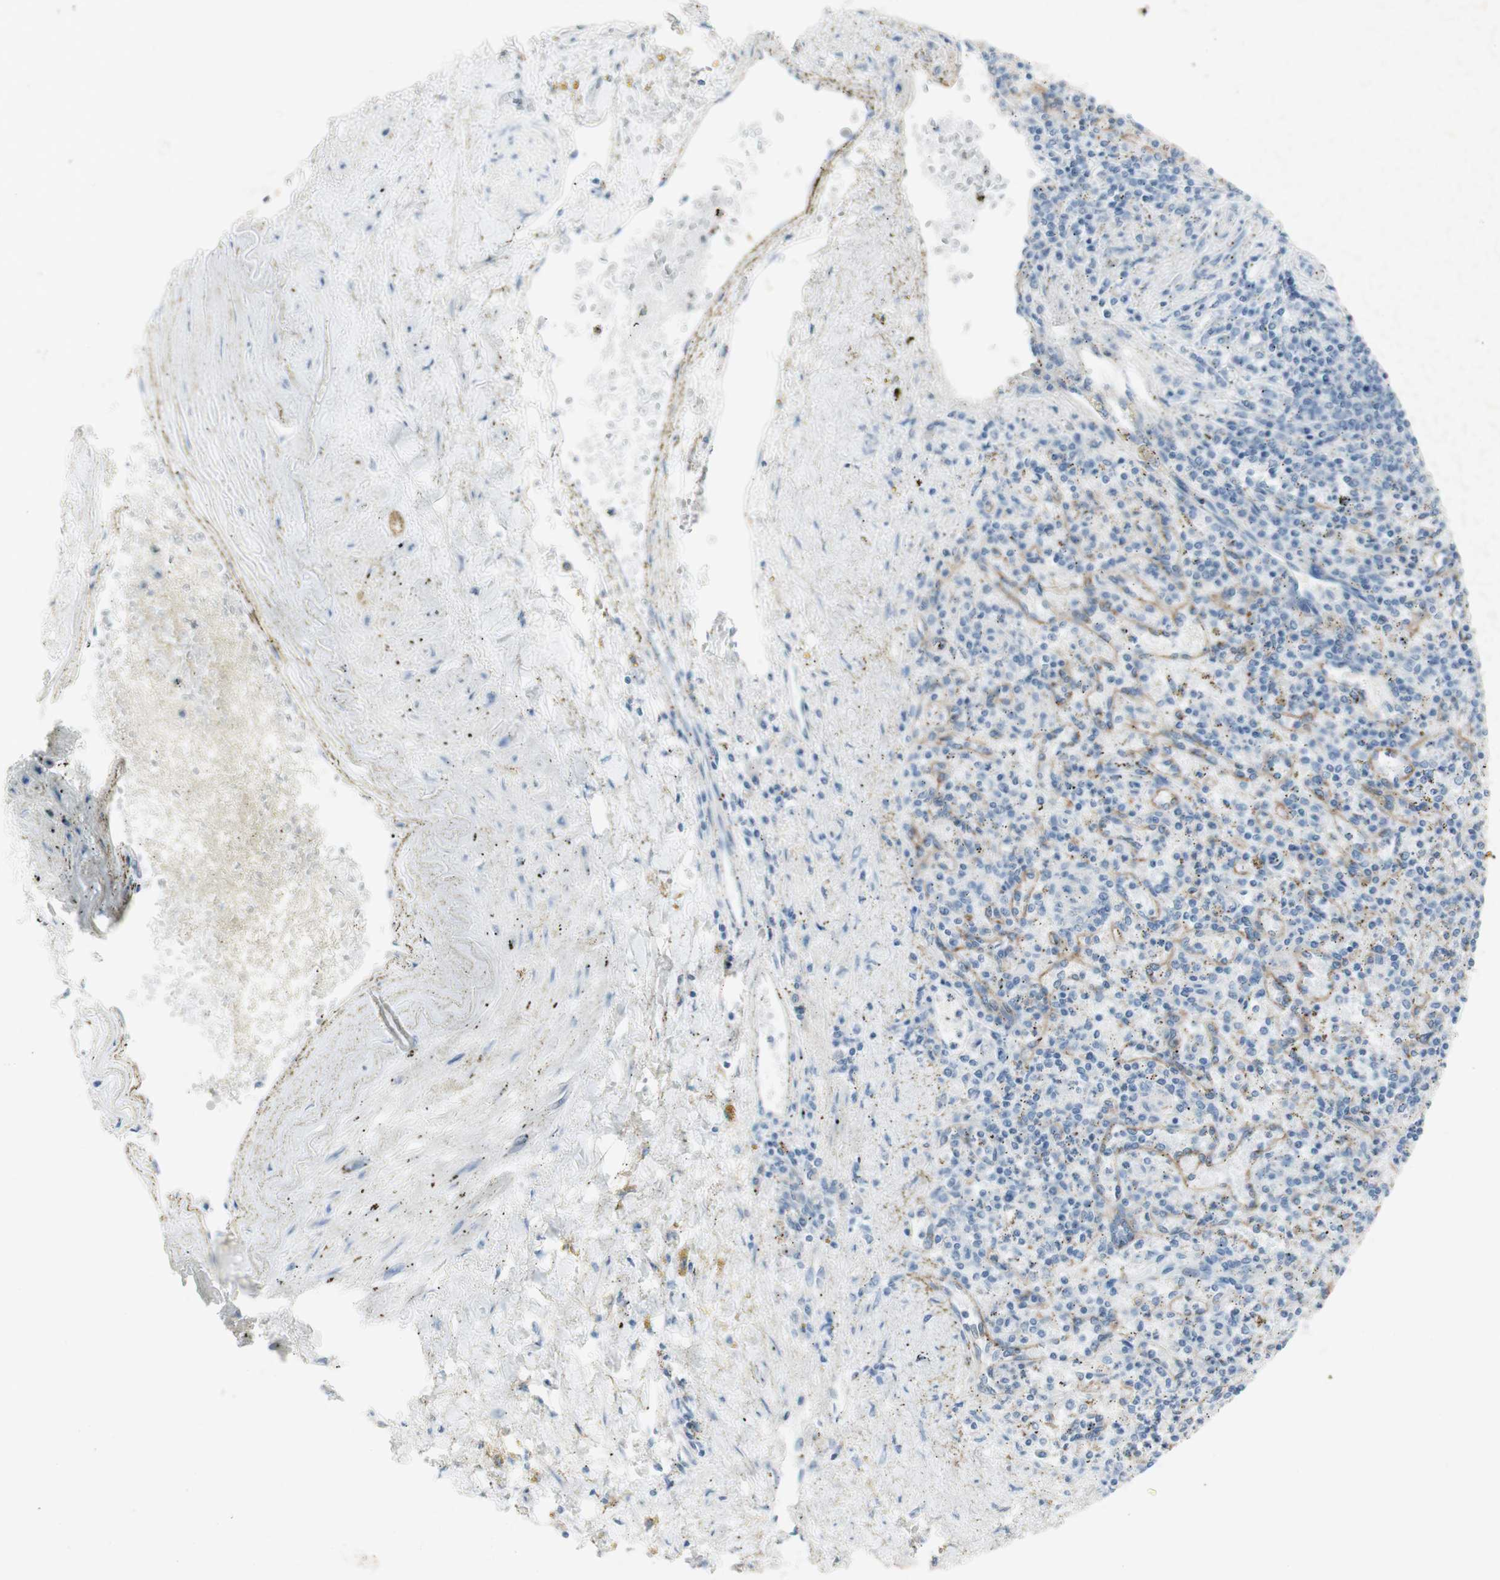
{"staining": {"intensity": "negative", "quantity": "none", "location": "none"}, "tissue": "spleen", "cell_type": "Cells in red pulp", "image_type": "normal", "snomed": [{"axis": "morphology", "description": "Normal tissue, NOS"}, {"axis": "topography", "description": "Spleen"}], "caption": "A high-resolution photomicrograph shows IHC staining of normal spleen, which demonstrates no significant expression in cells in red pulp.", "gene": "ART3", "patient": {"sex": "male", "age": 72}}